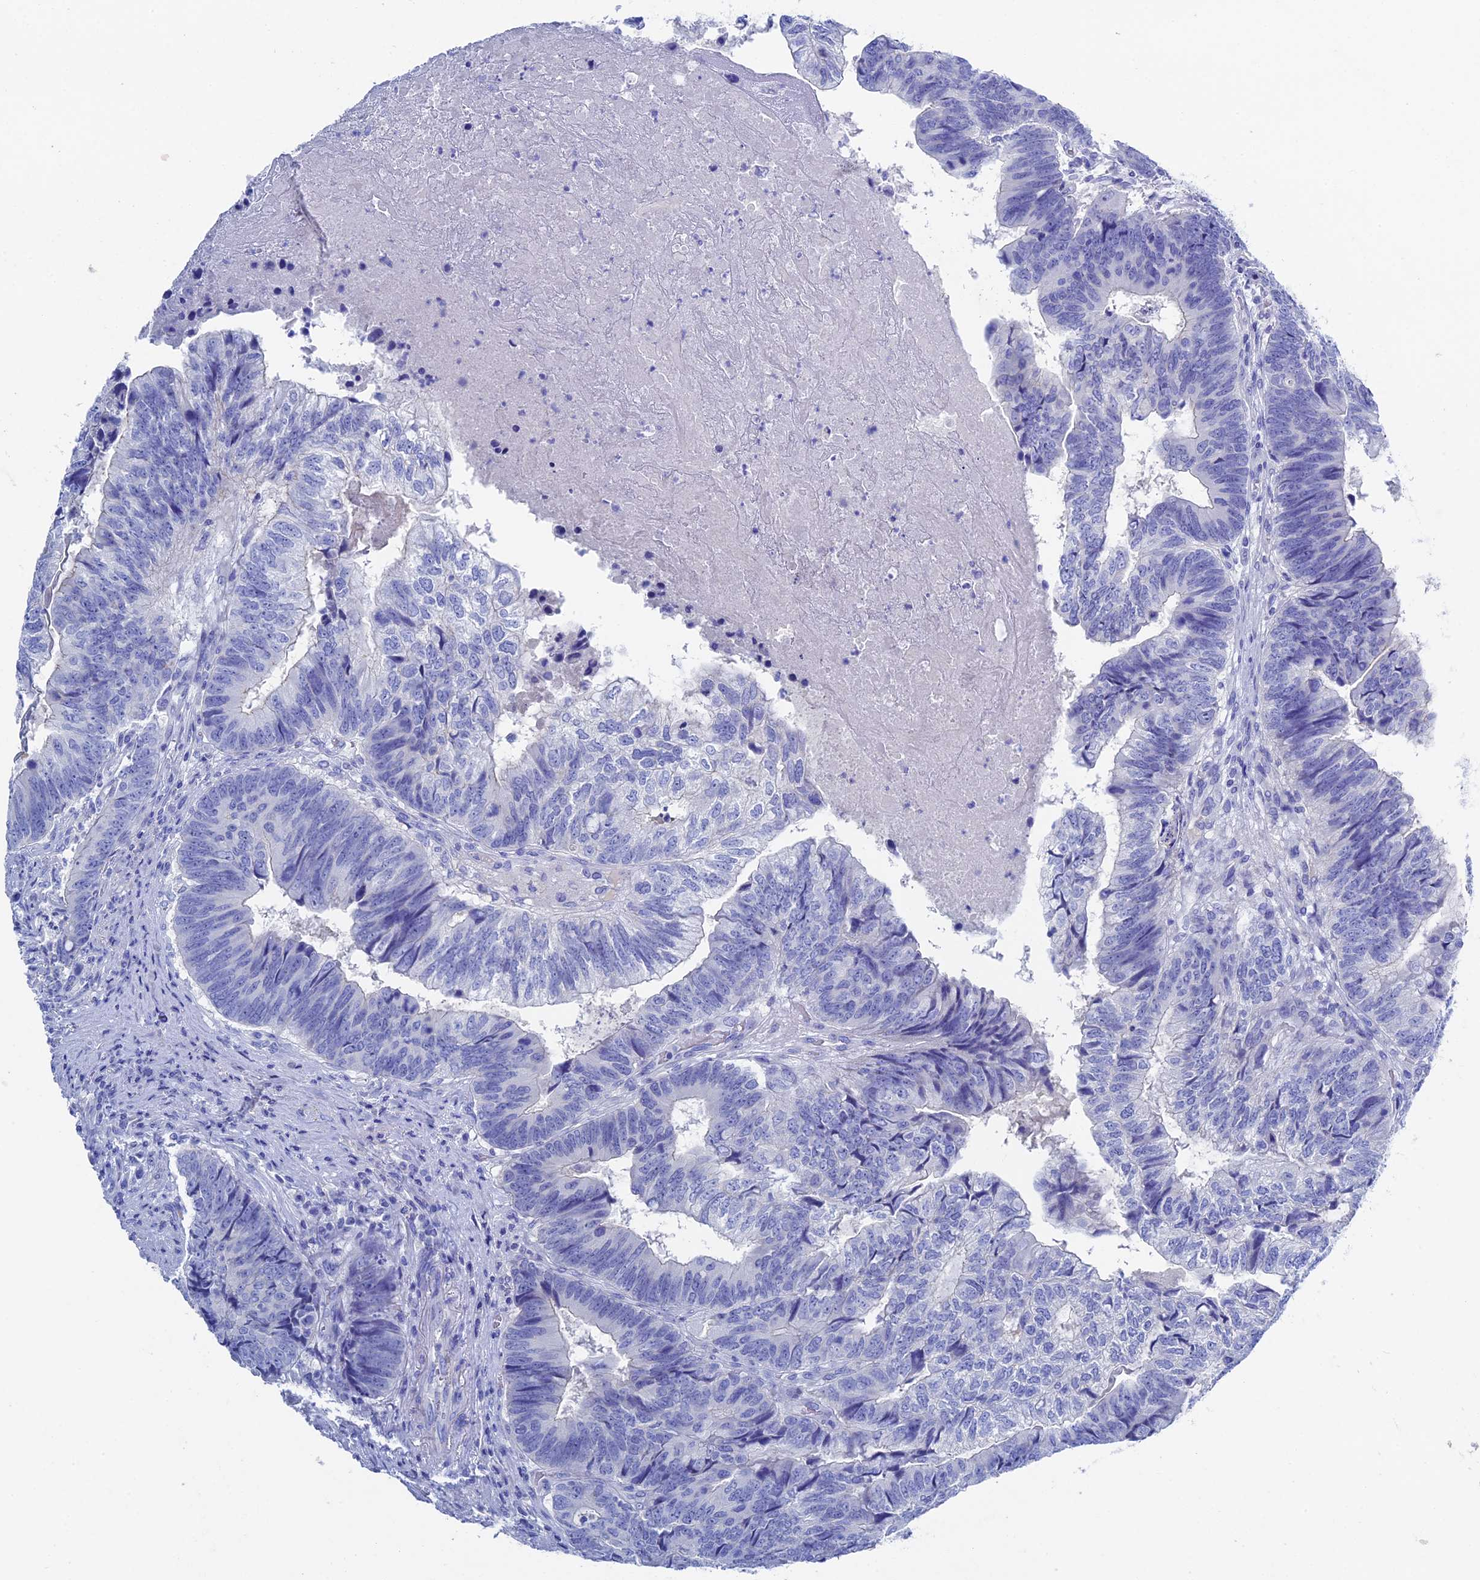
{"staining": {"intensity": "negative", "quantity": "none", "location": "none"}, "tissue": "colorectal cancer", "cell_type": "Tumor cells", "image_type": "cancer", "snomed": [{"axis": "morphology", "description": "Adenocarcinoma, NOS"}, {"axis": "topography", "description": "Colon"}], "caption": "Immunohistochemical staining of colorectal cancer demonstrates no significant staining in tumor cells.", "gene": "UNC119", "patient": {"sex": "female", "age": 67}}